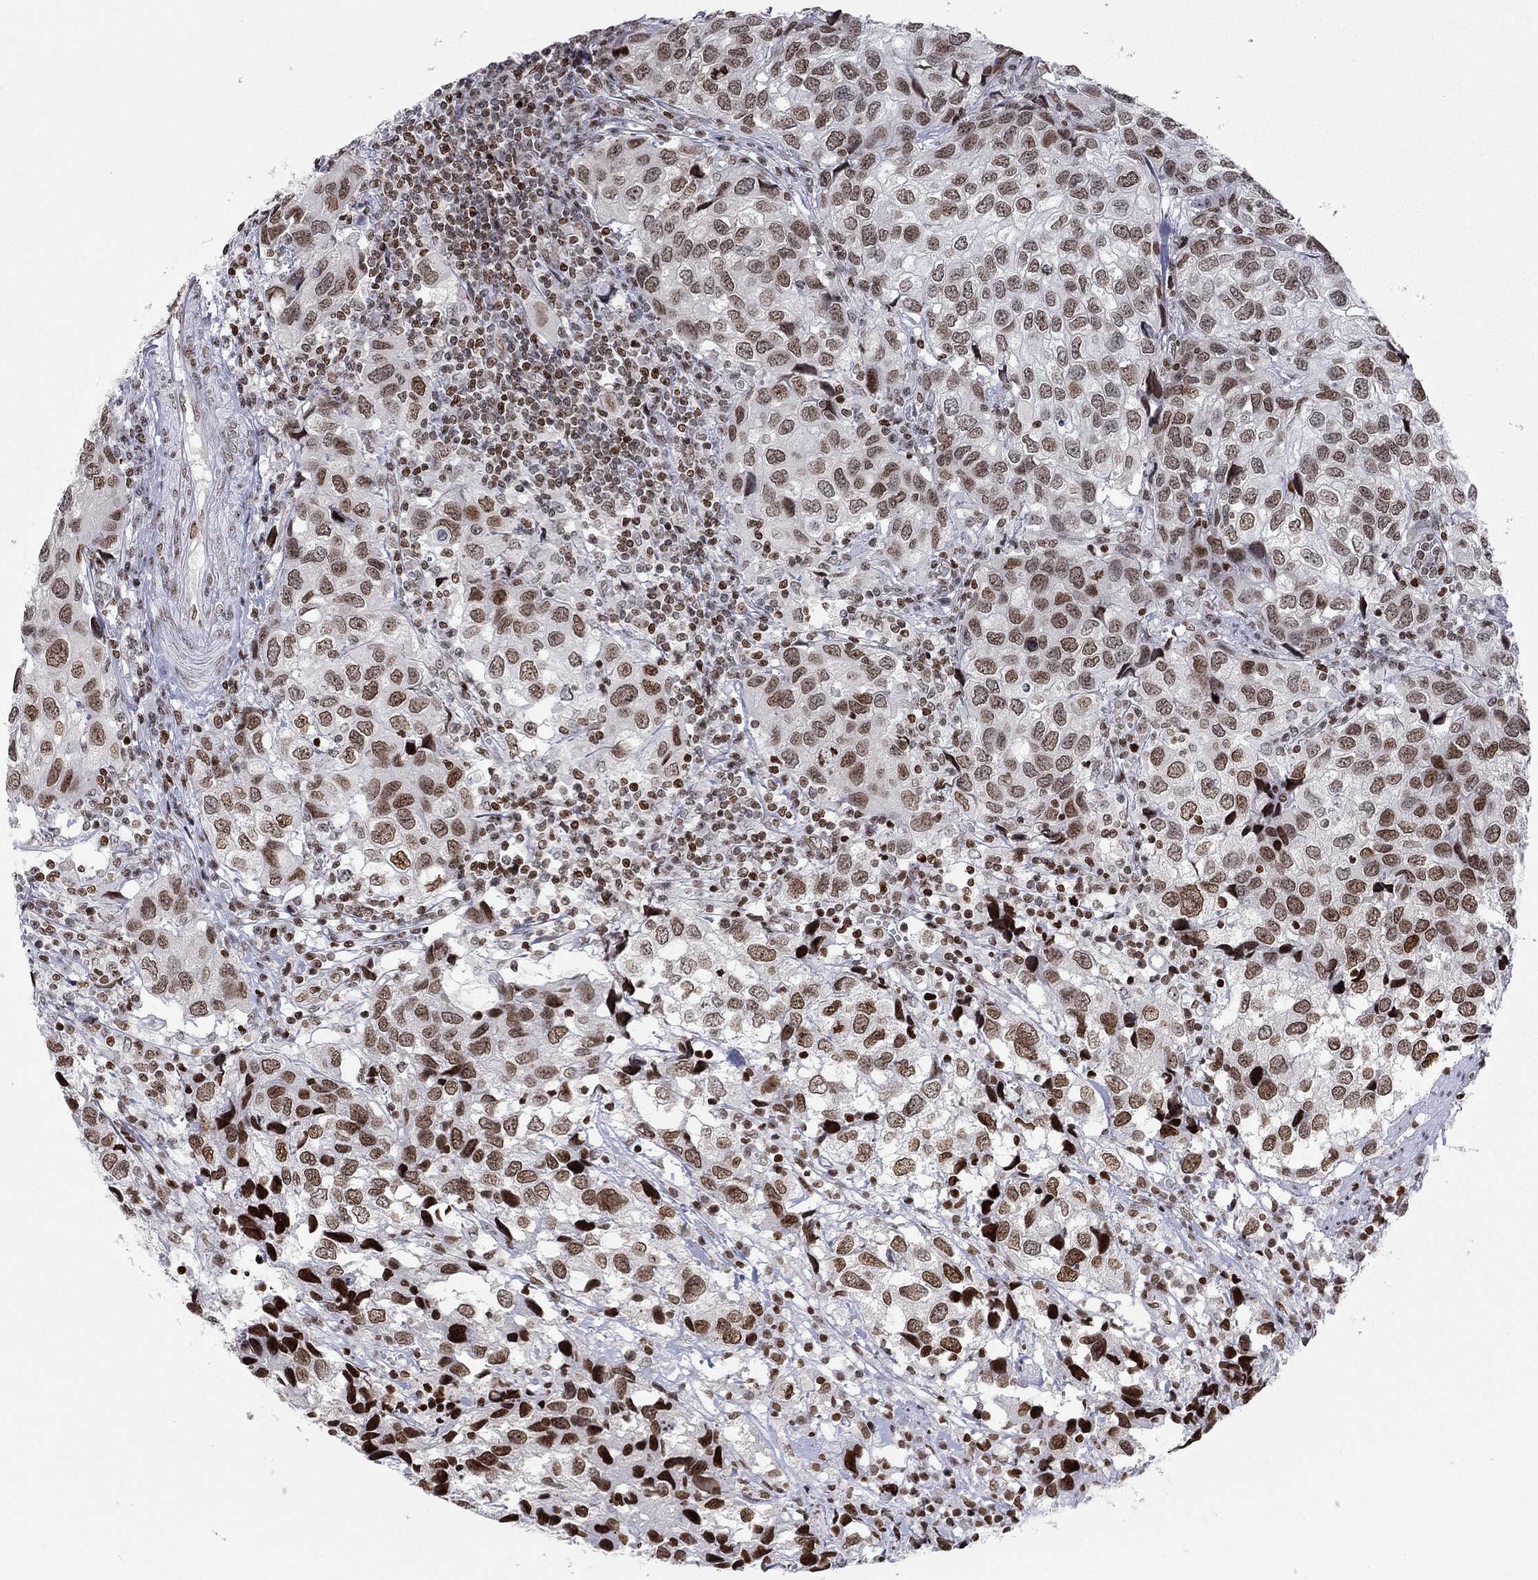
{"staining": {"intensity": "moderate", "quantity": ">75%", "location": "nuclear"}, "tissue": "urothelial cancer", "cell_type": "Tumor cells", "image_type": "cancer", "snomed": [{"axis": "morphology", "description": "Urothelial carcinoma, High grade"}, {"axis": "topography", "description": "Urinary bladder"}], "caption": "High-grade urothelial carcinoma stained with immunohistochemistry (IHC) exhibits moderate nuclear positivity in approximately >75% of tumor cells.", "gene": "H2AX", "patient": {"sex": "male", "age": 79}}